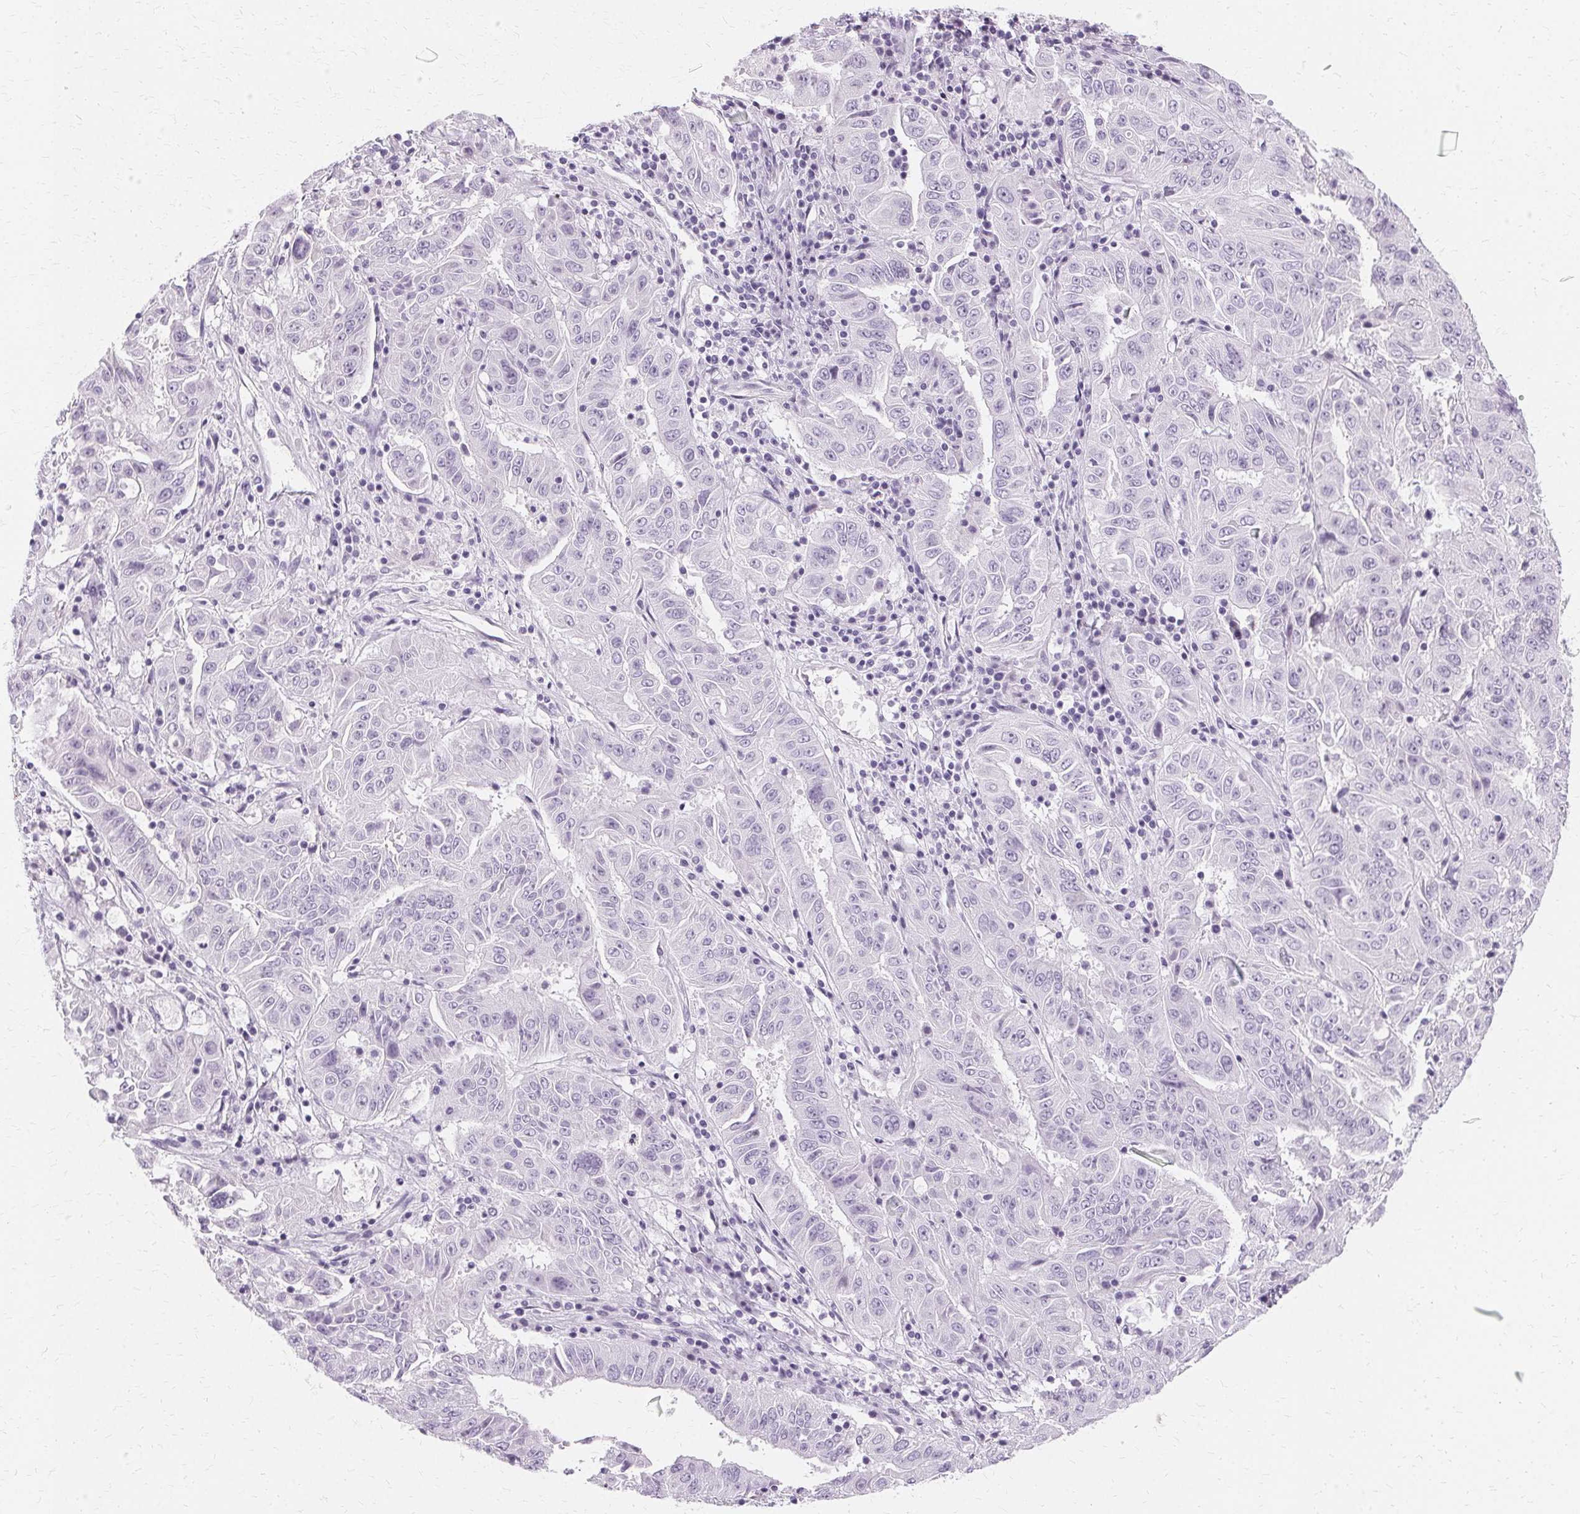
{"staining": {"intensity": "negative", "quantity": "none", "location": "none"}, "tissue": "pancreatic cancer", "cell_type": "Tumor cells", "image_type": "cancer", "snomed": [{"axis": "morphology", "description": "Adenocarcinoma, NOS"}, {"axis": "topography", "description": "Pancreas"}], "caption": "An immunohistochemistry histopathology image of adenocarcinoma (pancreatic) is shown. There is no staining in tumor cells of adenocarcinoma (pancreatic).", "gene": "KRT6C", "patient": {"sex": "male", "age": 63}}